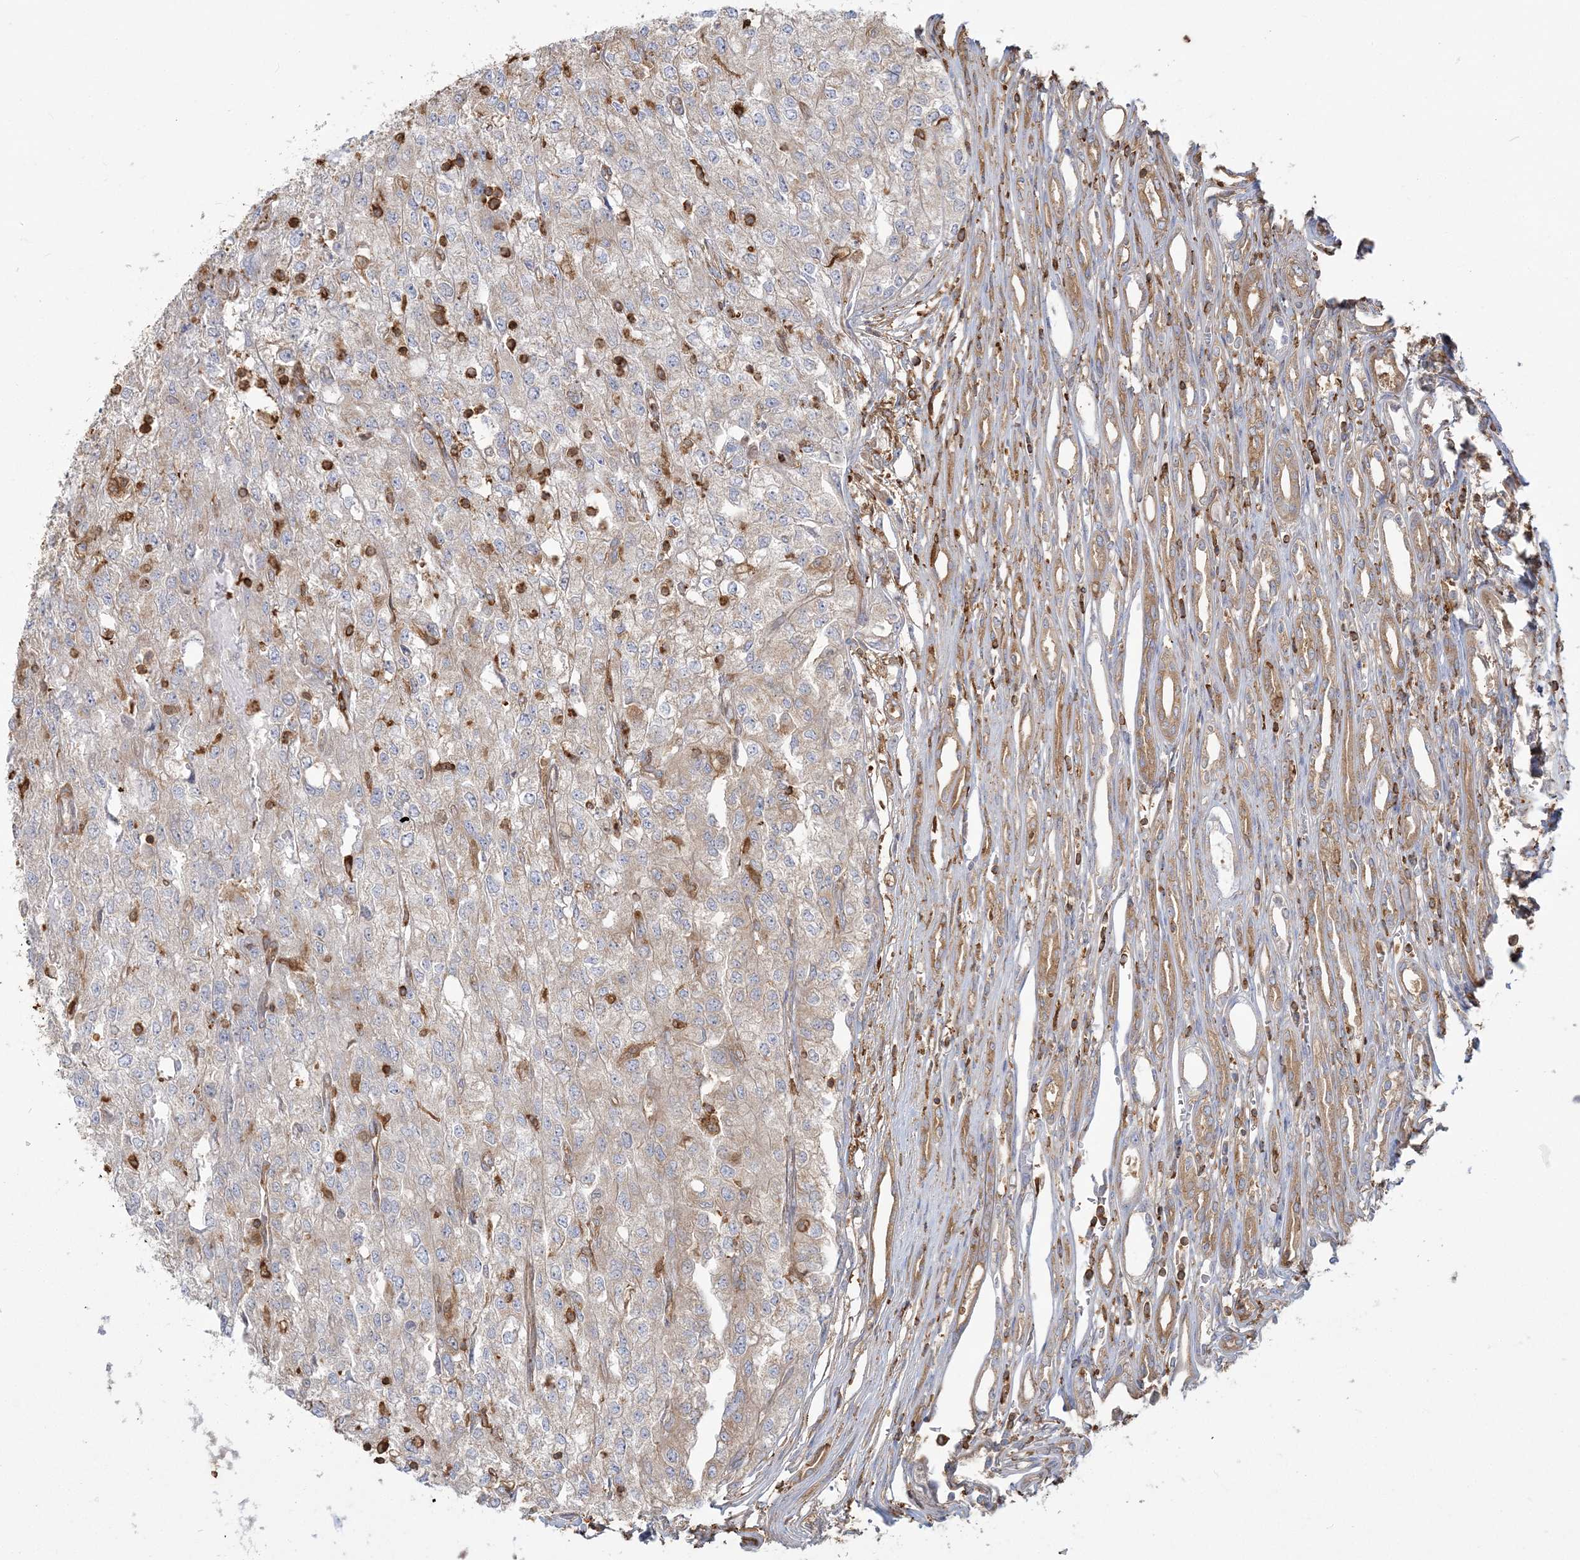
{"staining": {"intensity": "weak", "quantity": "<25%", "location": "cytoplasmic/membranous"}, "tissue": "renal cancer", "cell_type": "Tumor cells", "image_type": "cancer", "snomed": [{"axis": "morphology", "description": "Adenocarcinoma, NOS"}, {"axis": "topography", "description": "Kidney"}], "caption": "Immunohistochemistry of renal cancer (adenocarcinoma) reveals no expression in tumor cells. The staining was performed using DAB (3,3'-diaminobenzidine) to visualize the protein expression in brown, while the nuclei were stained in blue with hematoxylin (Magnification: 20x).", "gene": "ANKS1A", "patient": {"sex": "female", "age": 54}}